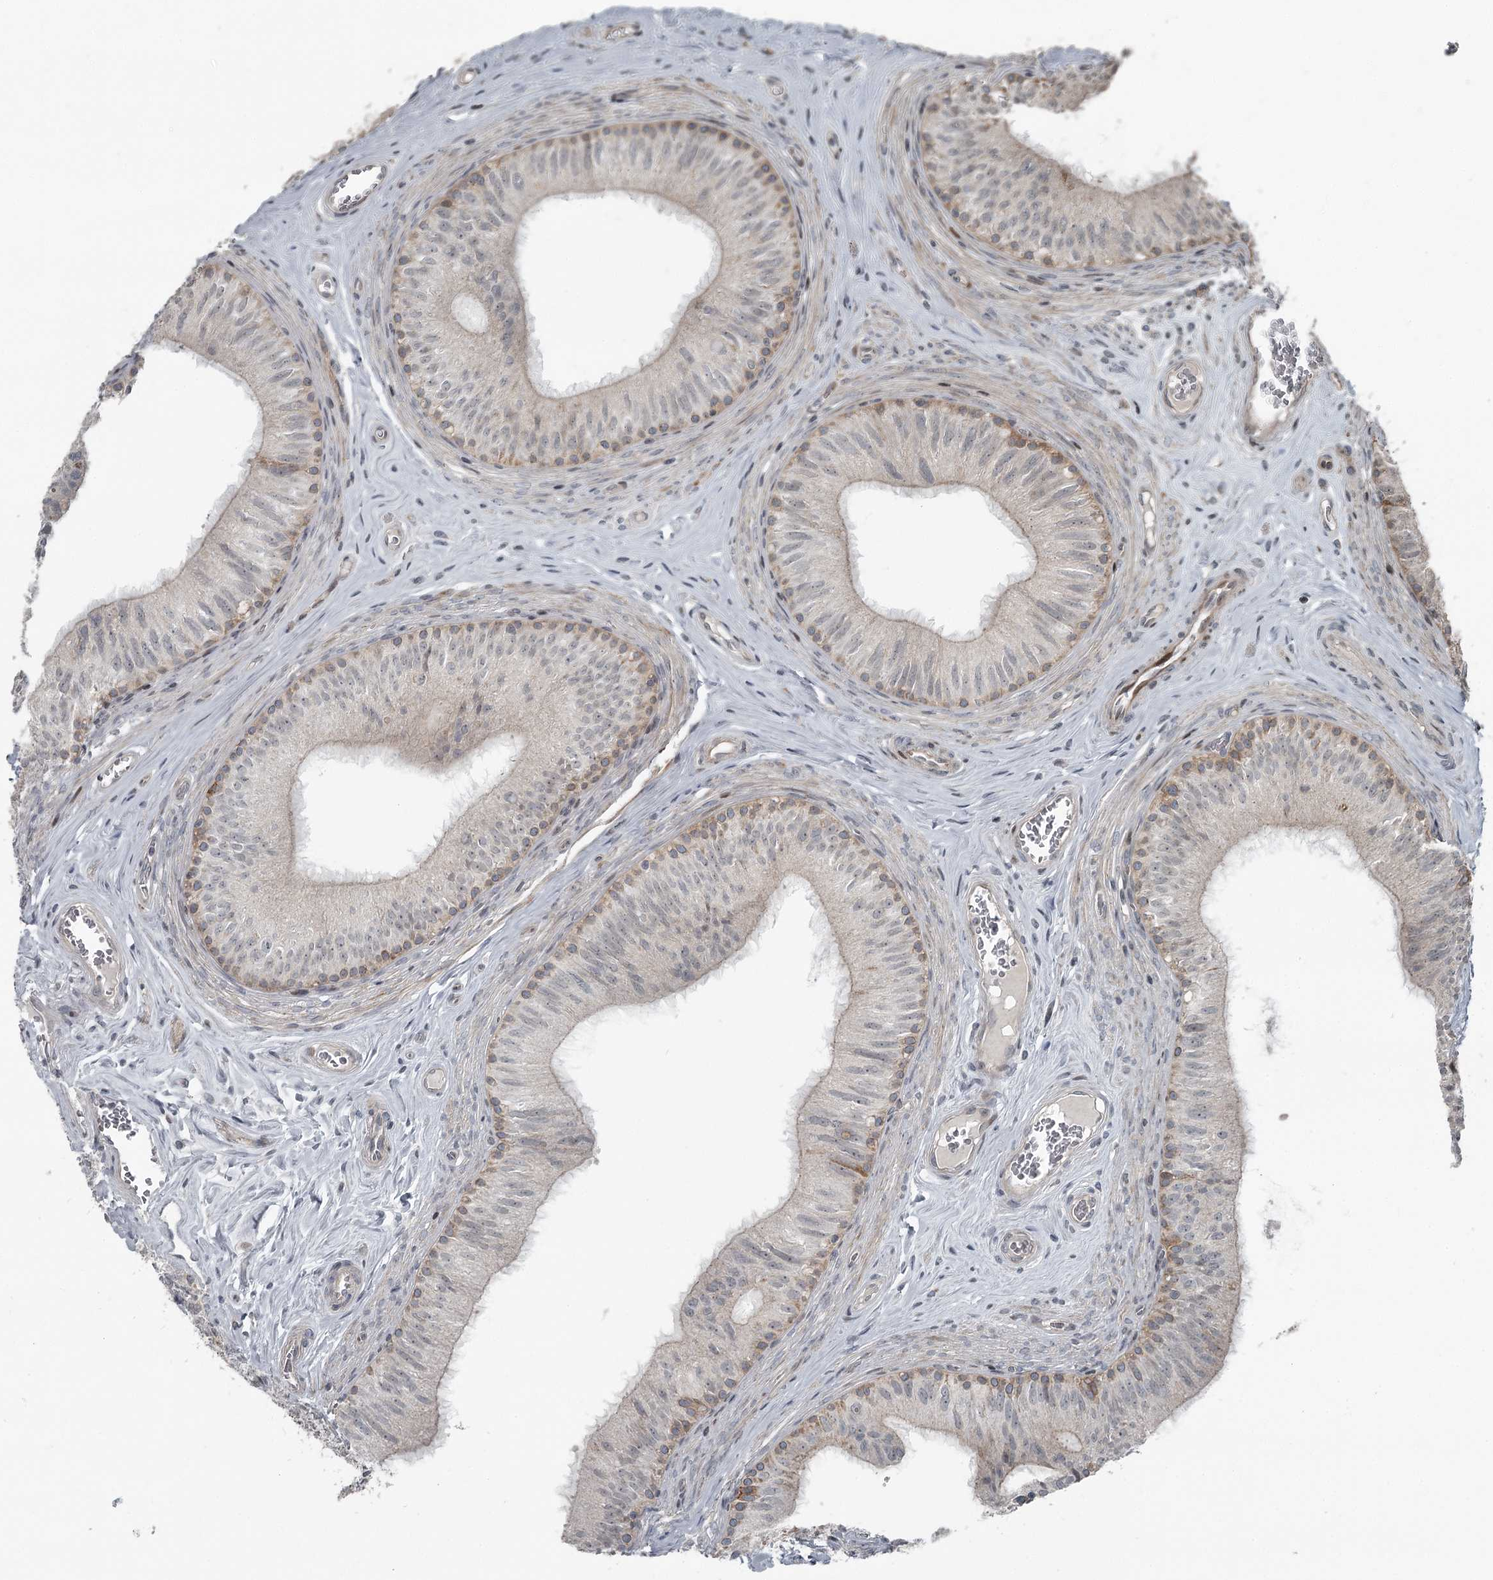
{"staining": {"intensity": "weak", "quantity": "<25%", "location": "cytoplasmic/membranous"}, "tissue": "epididymis", "cell_type": "Glandular cells", "image_type": "normal", "snomed": [{"axis": "morphology", "description": "Normal tissue, NOS"}, {"axis": "topography", "description": "Epididymis"}], "caption": "Photomicrograph shows no significant protein positivity in glandular cells of normal epididymis.", "gene": "RASSF8", "patient": {"sex": "male", "age": 46}}